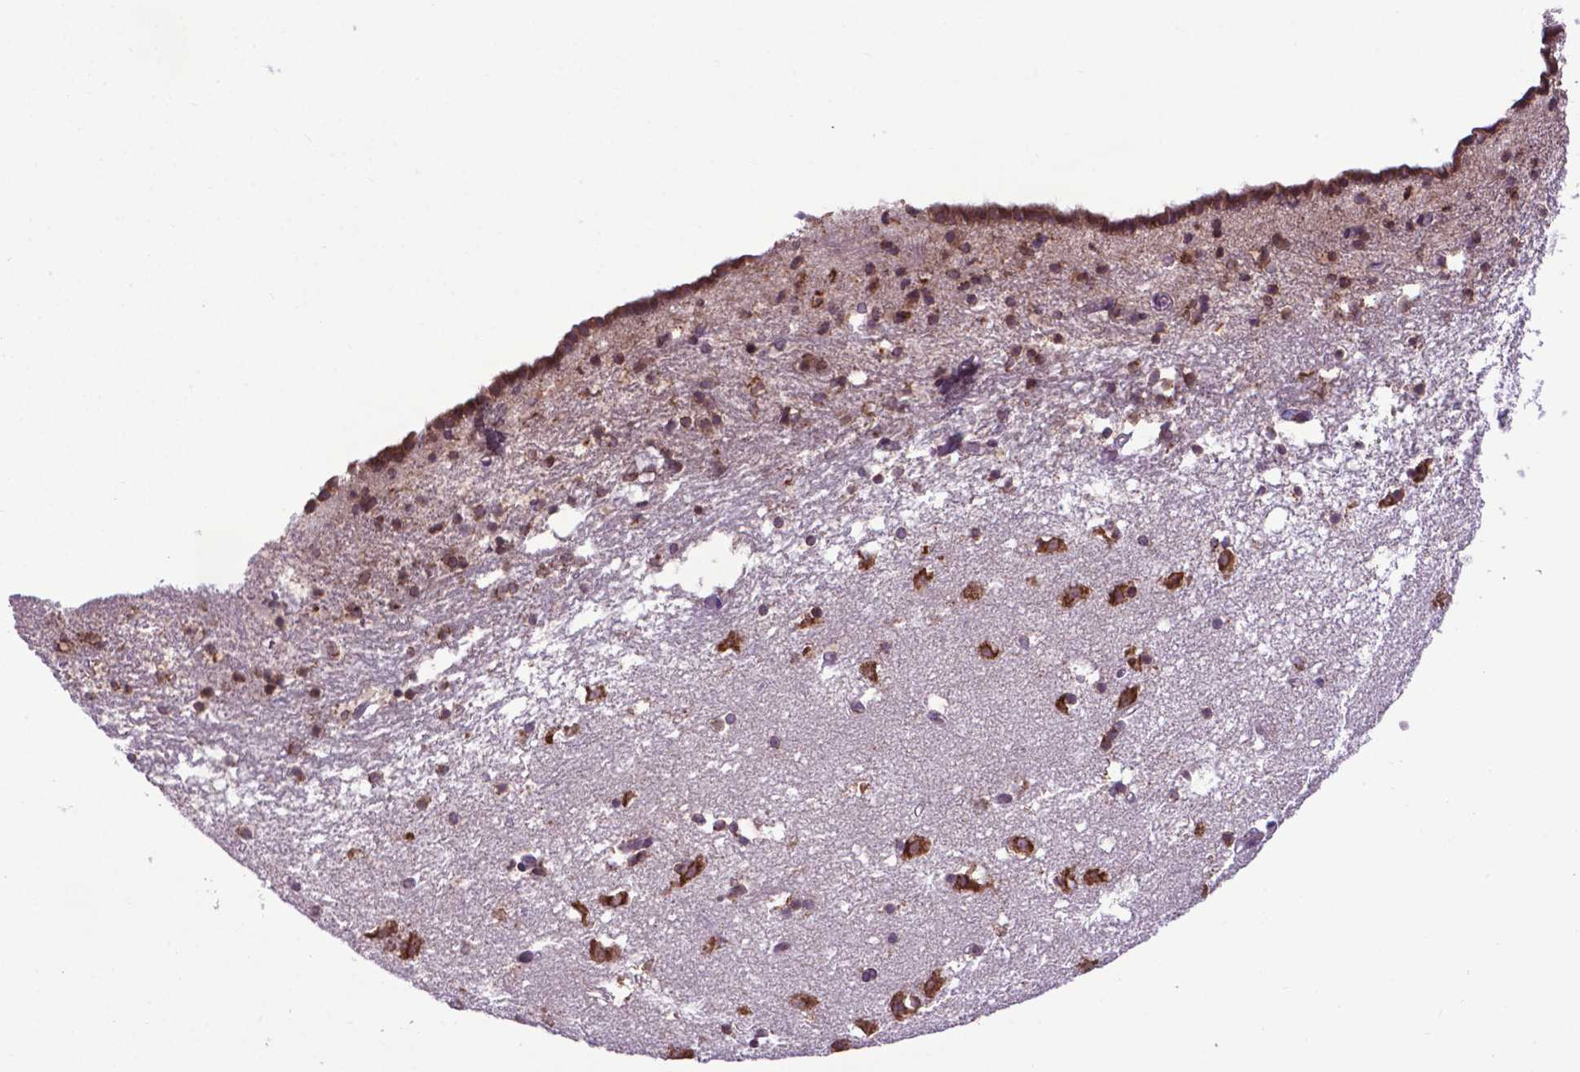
{"staining": {"intensity": "moderate", "quantity": "25%-75%", "location": "cytoplasmic/membranous"}, "tissue": "caudate", "cell_type": "Glial cells", "image_type": "normal", "snomed": [{"axis": "morphology", "description": "Normal tissue, NOS"}, {"axis": "topography", "description": "Lateral ventricle wall"}], "caption": "Immunohistochemical staining of benign human caudate exhibits 25%-75% levels of moderate cytoplasmic/membranous protein staining in approximately 25%-75% of glial cells. The staining was performed using DAB to visualize the protein expression in brown, while the nuclei were stained in blue with hematoxylin (Magnification: 20x).", "gene": "ENSG00000269590", "patient": {"sex": "female", "age": 42}}